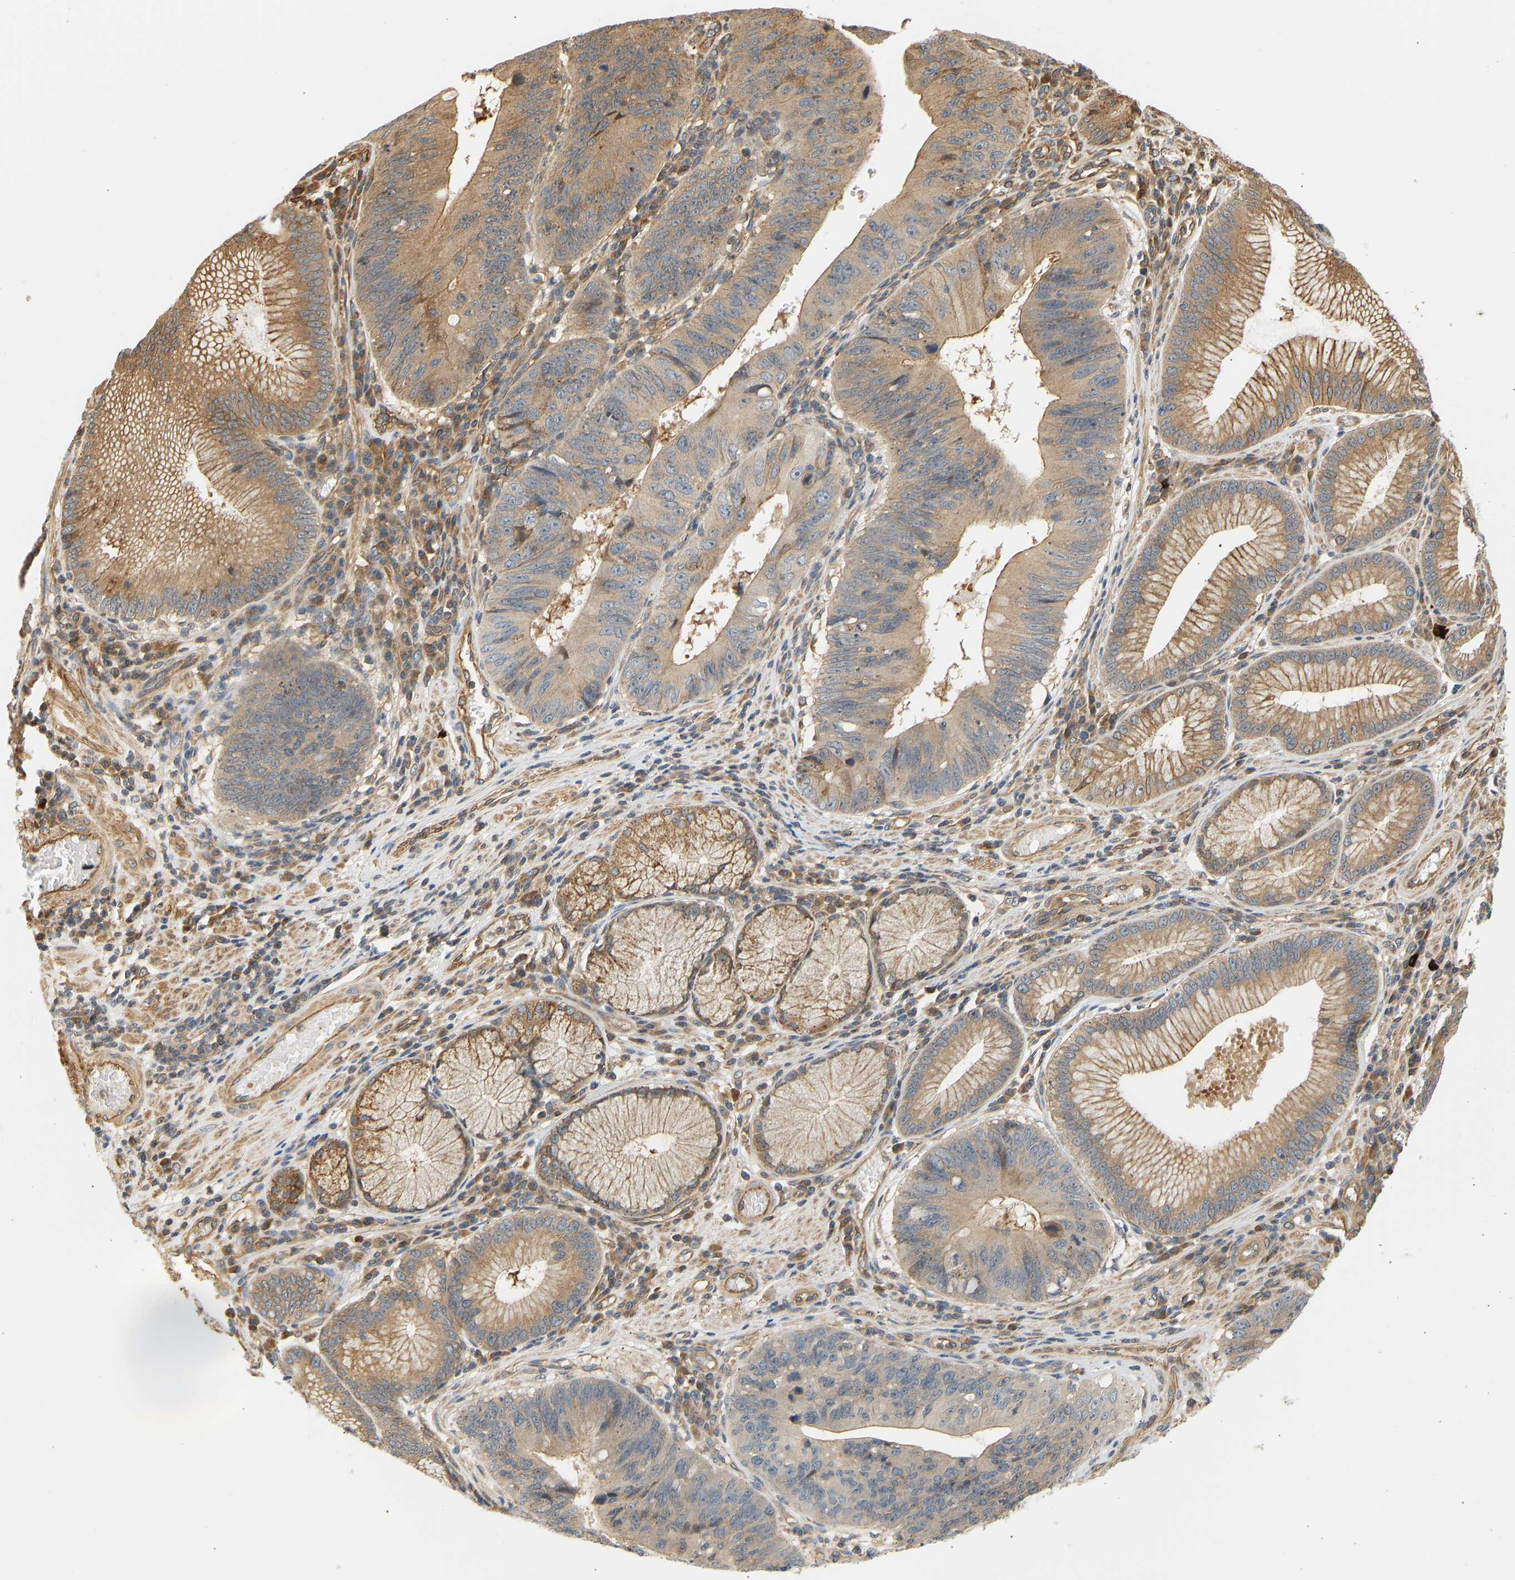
{"staining": {"intensity": "moderate", "quantity": "25%-75%", "location": "cytoplasmic/membranous"}, "tissue": "stomach cancer", "cell_type": "Tumor cells", "image_type": "cancer", "snomed": [{"axis": "morphology", "description": "Adenocarcinoma, NOS"}, {"axis": "topography", "description": "Stomach"}], "caption": "DAB immunohistochemical staining of stomach cancer (adenocarcinoma) exhibits moderate cytoplasmic/membranous protein staining in approximately 25%-75% of tumor cells.", "gene": "CEP57", "patient": {"sex": "male", "age": 59}}